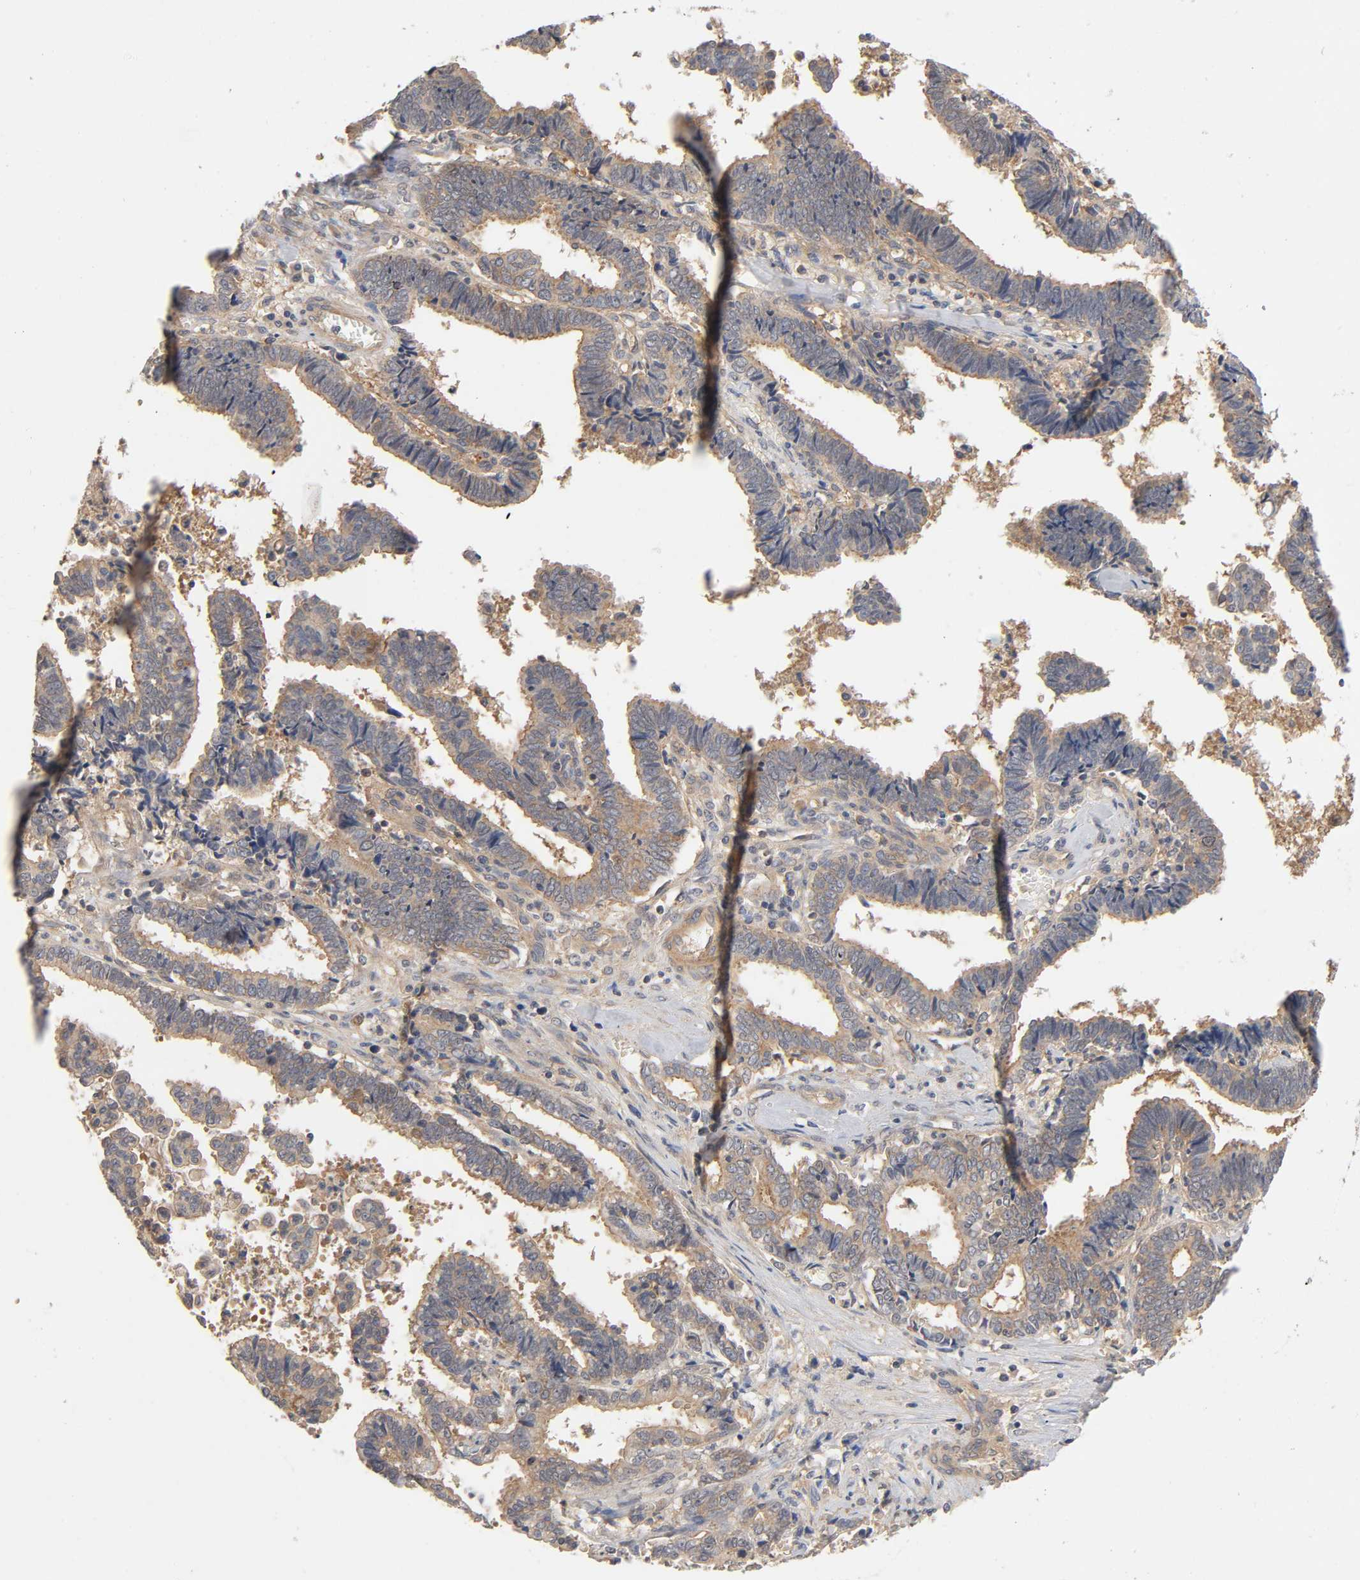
{"staining": {"intensity": "moderate", "quantity": ">75%", "location": "cytoplasmic/membranous"}, "tissue": "liver cancer", "cell_type": "Tumor cells", "image_type": "cancer", "snomed": [{"axis": "morphology", "description": "Cholangiocarcinoma"}, {"axis": "topography", "description": "Liver"}], "caption": "The image demonstrates a brown stain indicating the presence of a protein in the cytoplasmic/membranous of tumor cells in liver cancer. Nuclei are stained in blue.", "gene": "CPB2", "patient": {"sex": "male", "age": 57}}